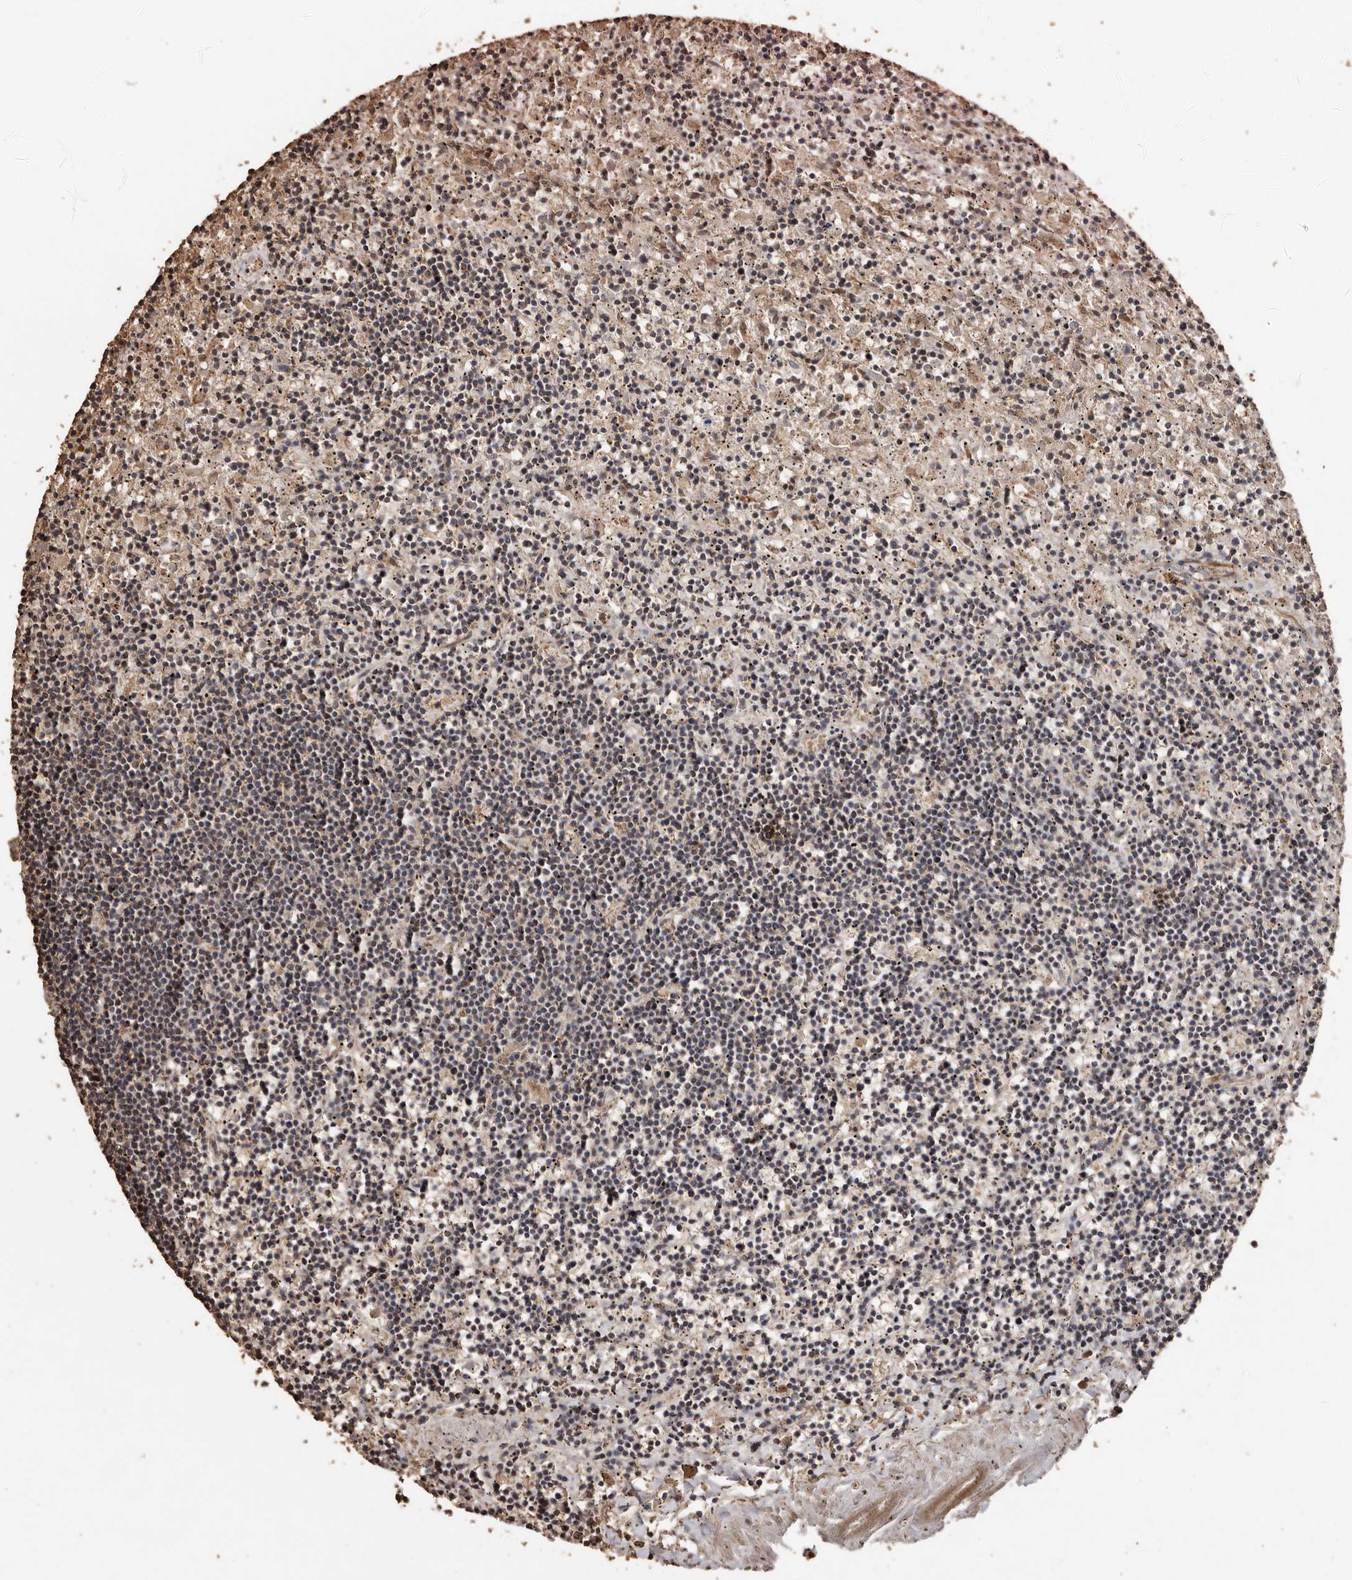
{"staining": {"intensity": "negative", "quantity": "none", "location": "none"}, "tissue": "lymphoma", "cell_type": "Tumor cells", "image_type": "cancer", "snomed": [{"axis": "morphology", "description": "Malignant lymphoma, non-Hodgkin's type, Low grade"}, {"axis": "topography", "description": "Spleen"}], "caption": "This is an immunohistochemistry (IHC) histopathology image of human low-grade malignant lymphoma, non-Hodgkin's type. There is no expression in tumor cells.", "gene": "RANBP17", "patient": {"sex": "male", "age": 76}}